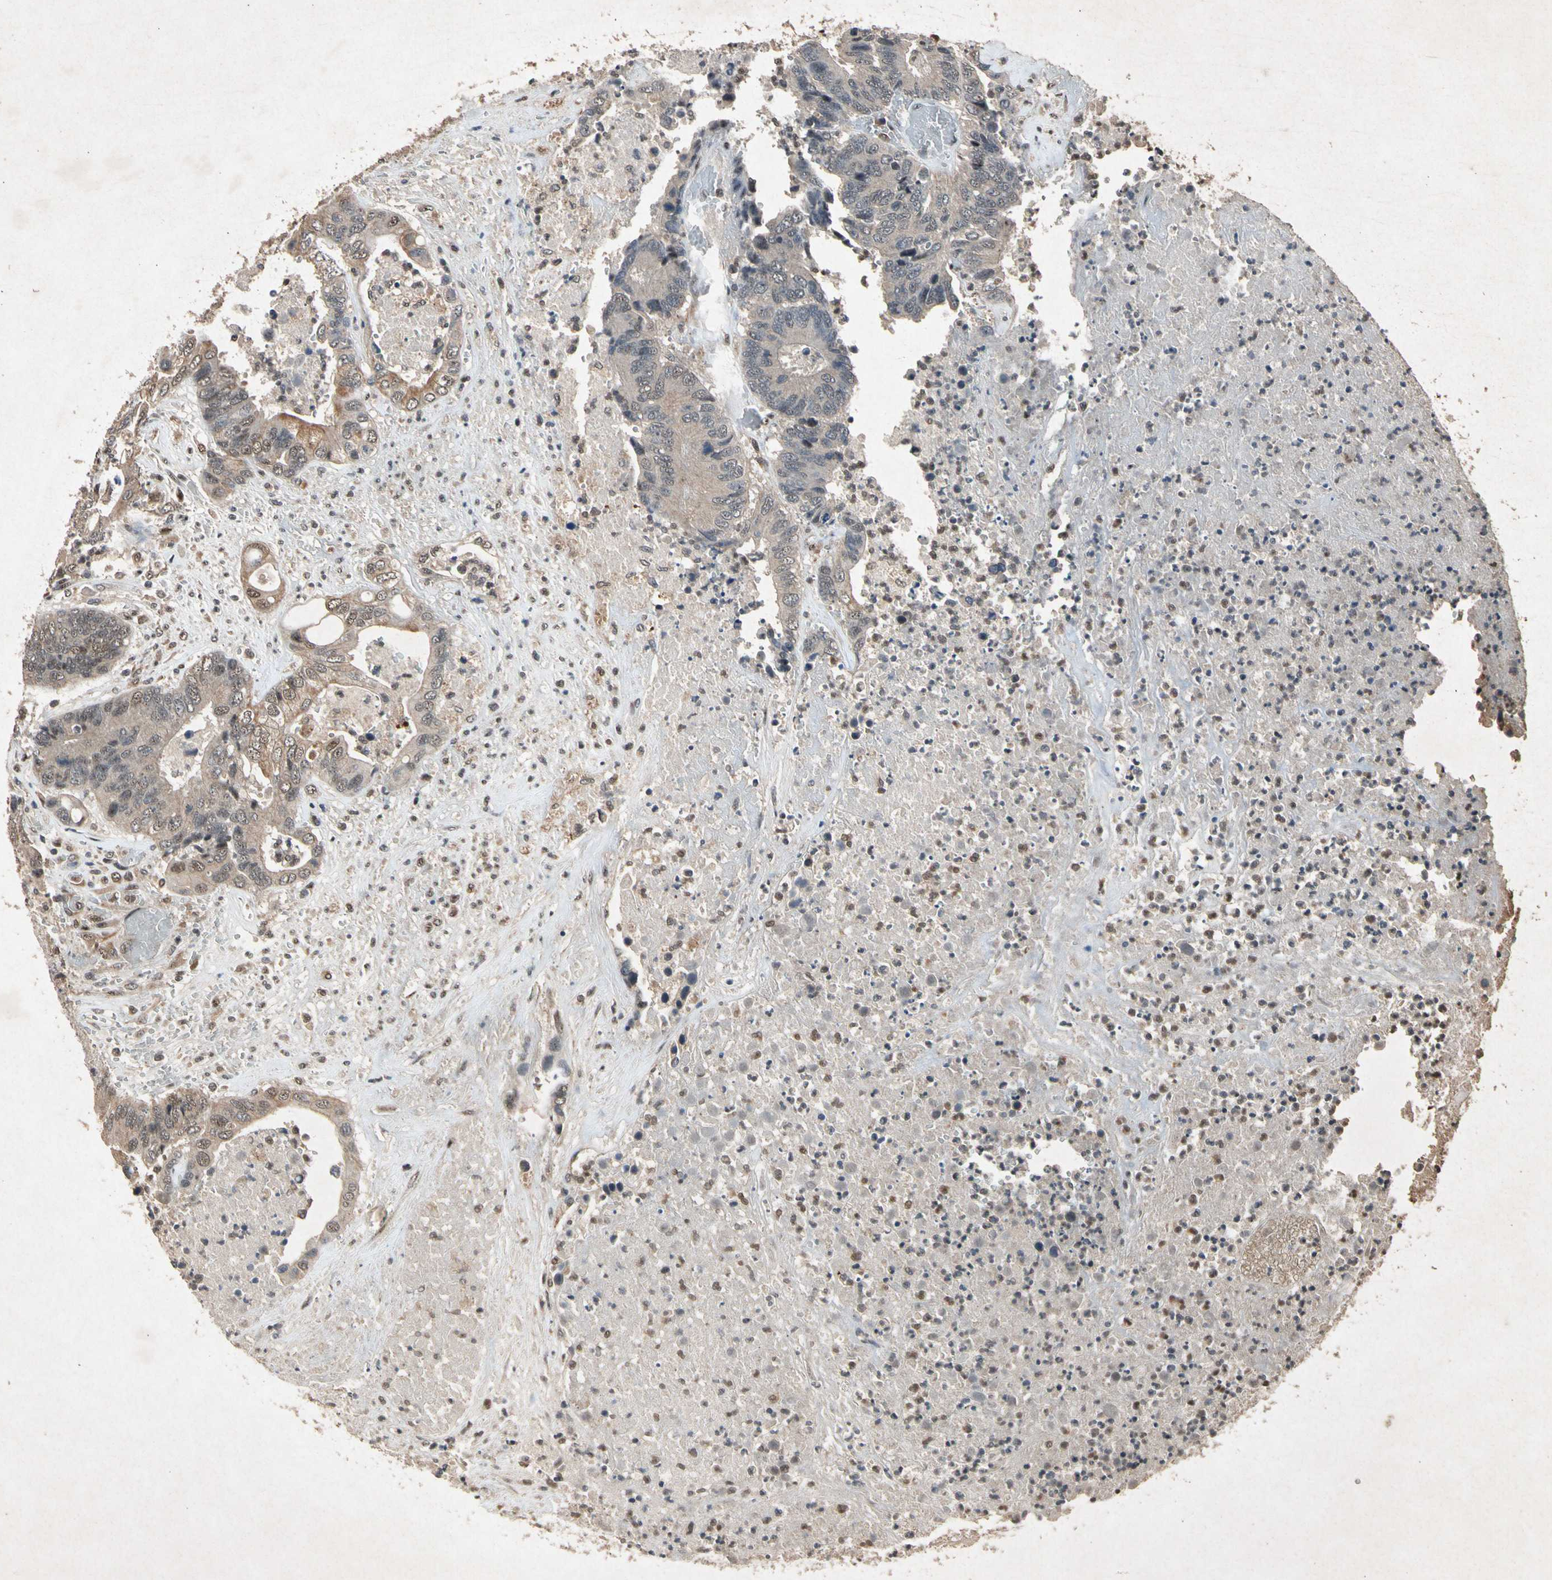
{"staining": {"intensity": "weak", "quantity": ">75%", "location": "cytoplasmic/membranous,nuclear"}, "tissue": "colorectal cancer", "cell_type": "Tumor cells", "image_type": "cancer", "snomed": [{"axis": "morphology", "description": "Adenocarcinoma, NOS"}, {"axis": "topography", "description": "Rectum"}], "caption": "IHC histopathology image of neoplastic tissue: human adenocarcinoma (colorectal) stained using IHC reveals low levels of weak protein expression localized specifically in the cytoplasmic/membranous and nuclear of tumor cells, appearing as a cytoplasmic/membranous and nuclear brown color.", "gene": "PML", "patient": {"sex": "male", "age": 55}}